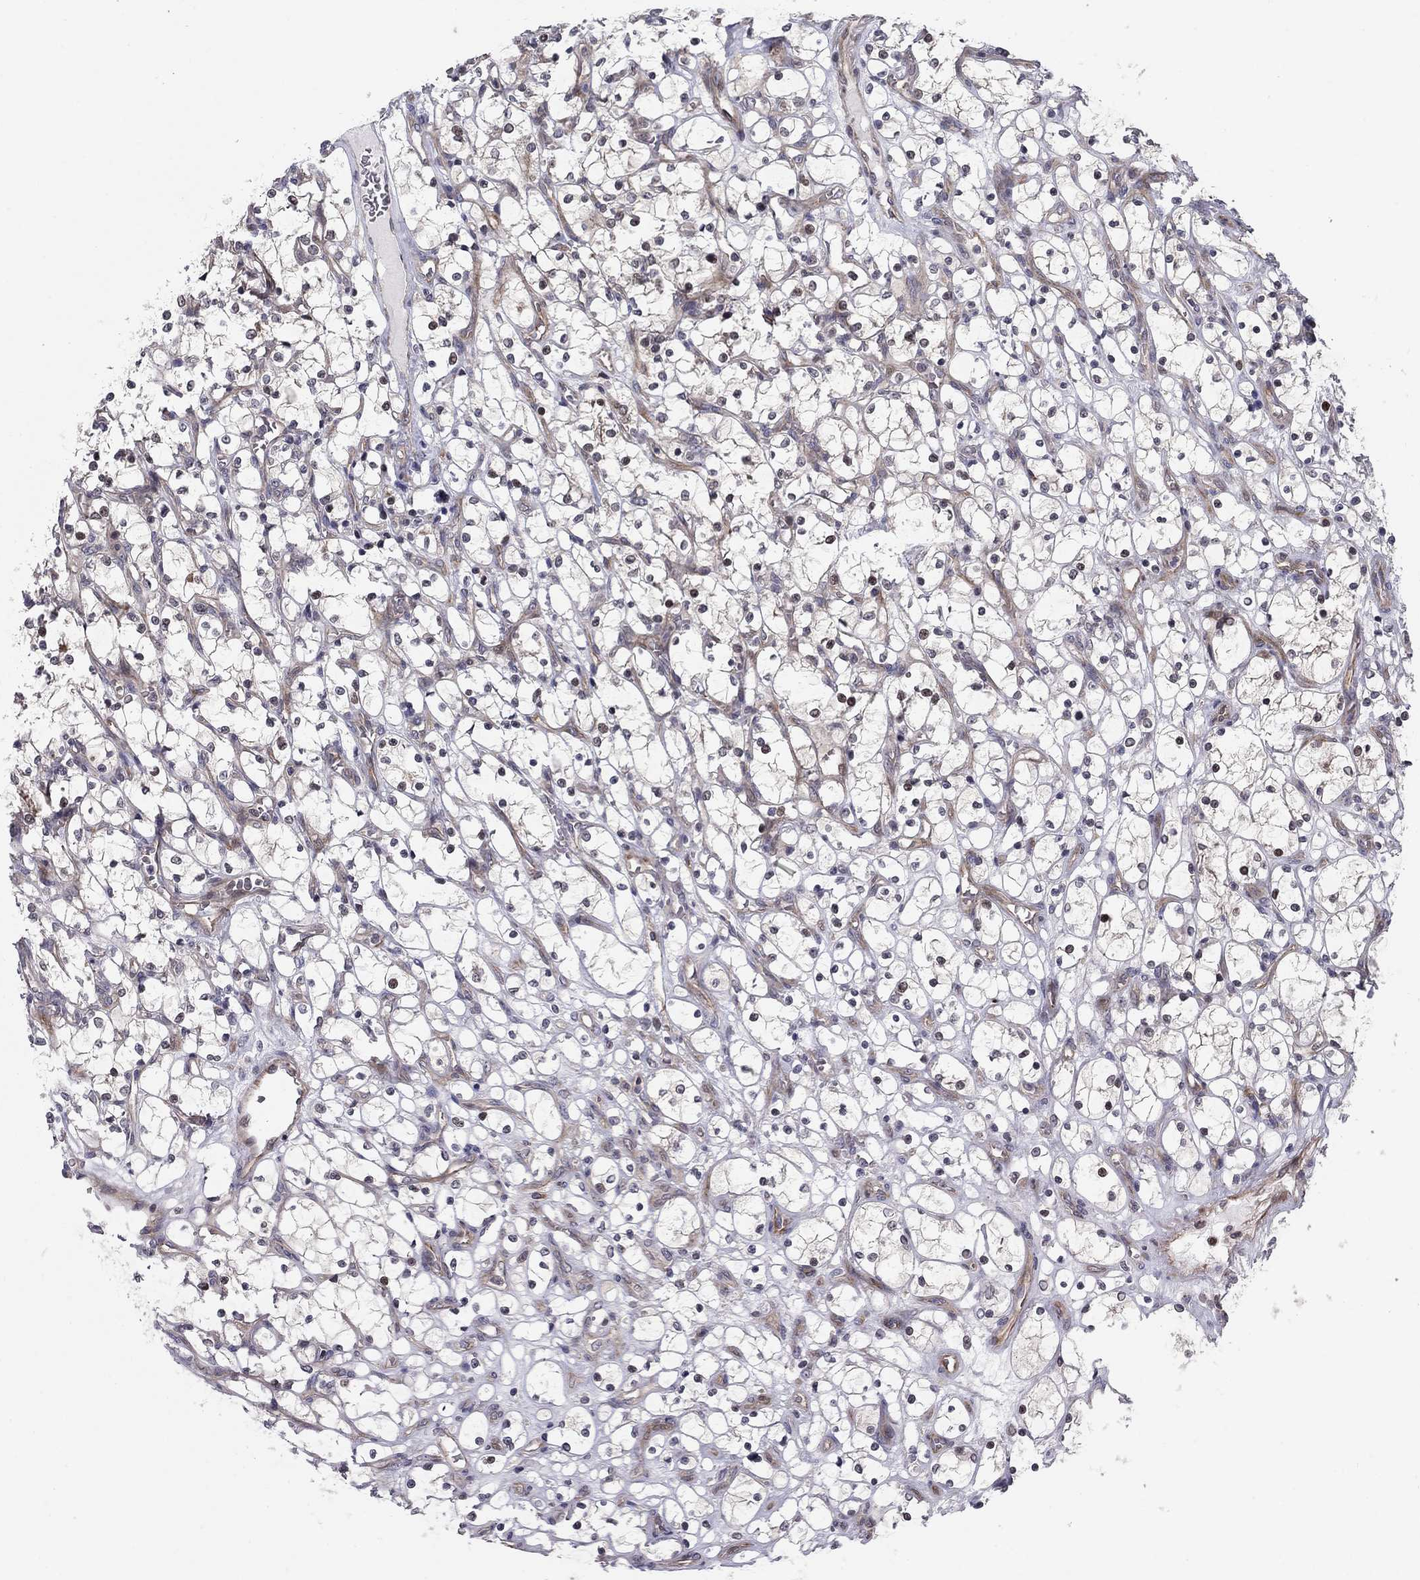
{"staining": {"intensity": "moderate", "quantity": "<25%", "location": "nuclear"}, "tissue": "renal cancer", "cell_type": "Tumor cells", "image_type": "cancer", "snomed": [{"axis": "morphology", "description": "Adenocarcinoma, NOS"}, {"axis": "topography", "description": "Kidney"}], "caption": "A brown stain highlights moderate nuclear positivity of a protein in renal cancer (adenocarcinoma) tumor cells. Ihc stains the protein of interest in brown and the nuclei are stained blue.", "gene": "BCL11A", "patient": {"sex": "female", "age": 69}}